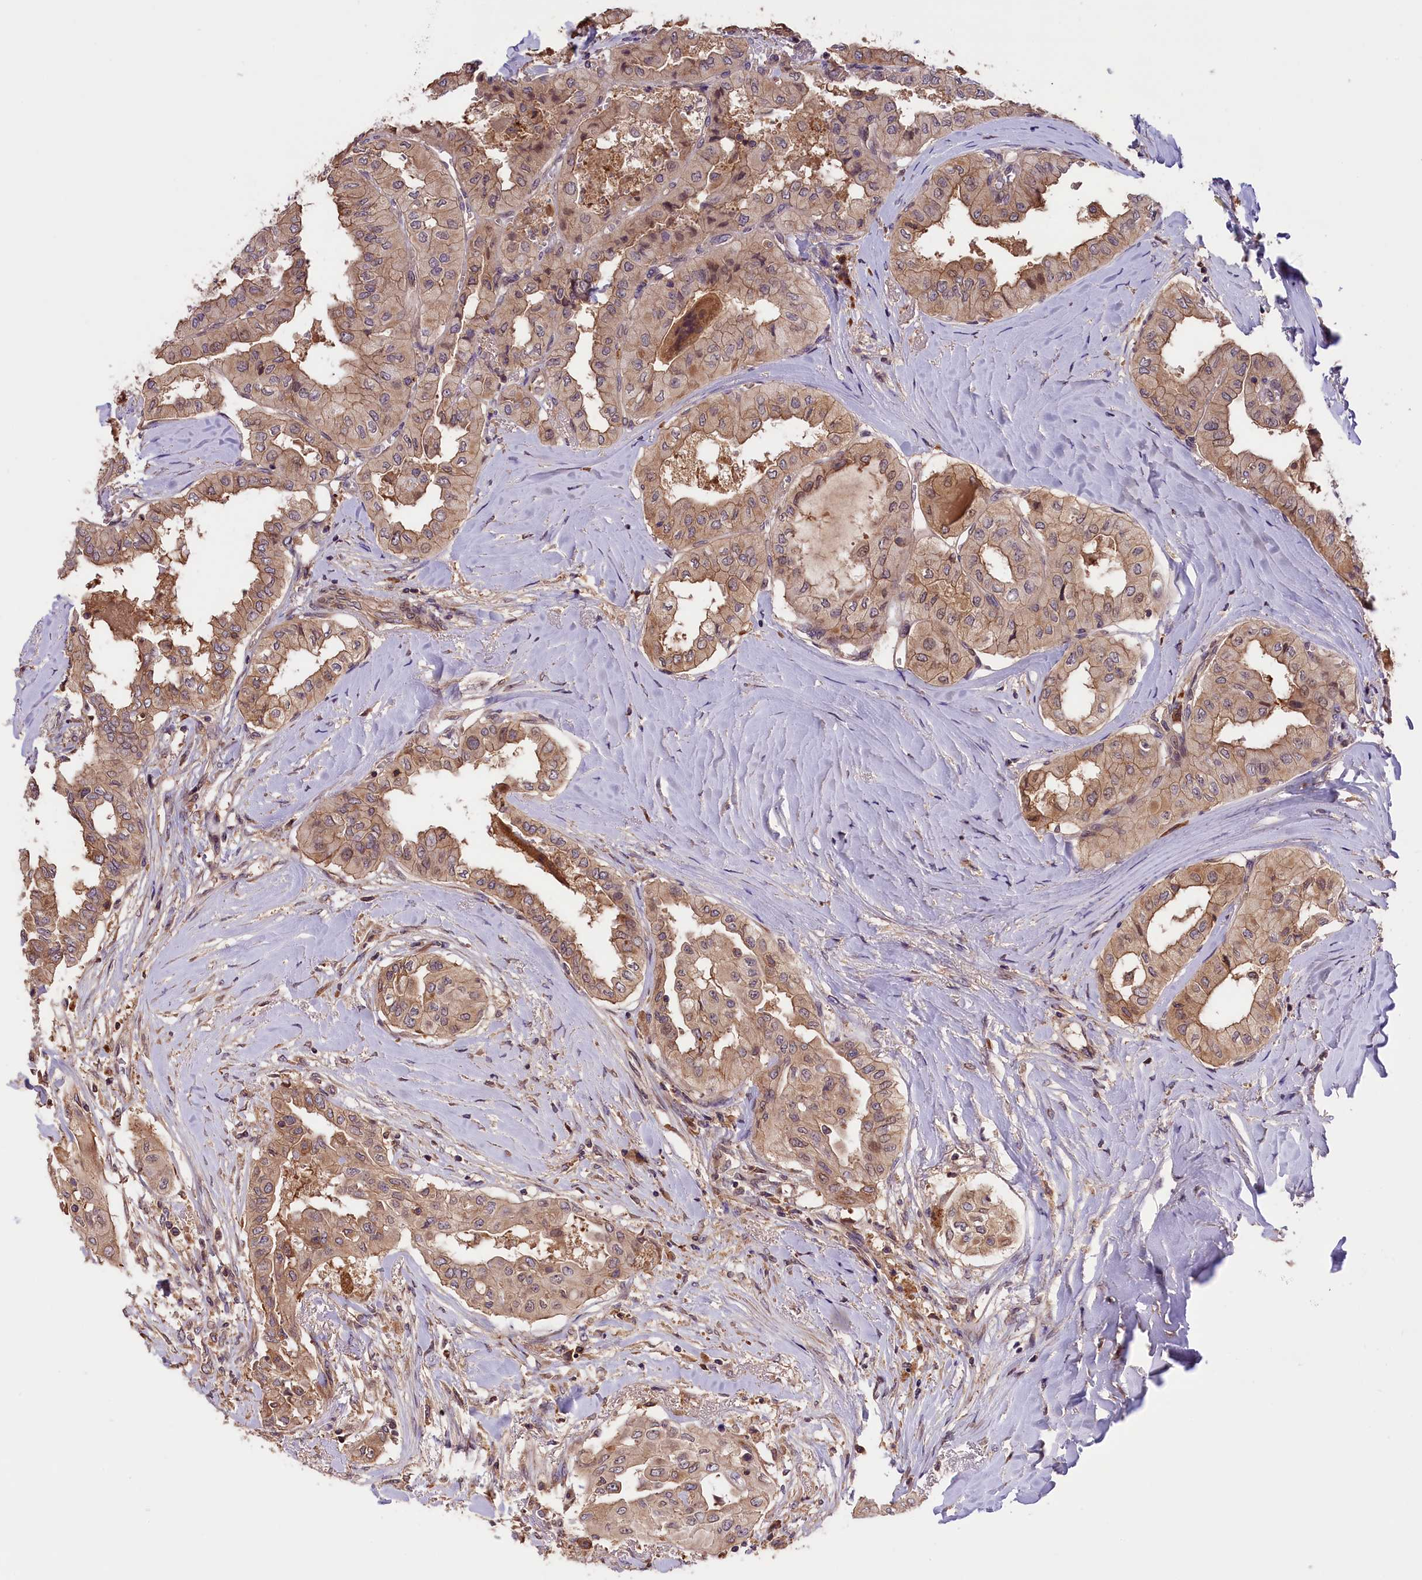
{"staining": {"intensity": "weak", "quantity": ">75%", "location": "cytoplasmic/membranous"}, "tissue": "thyroid cancer", "cell_type": "Tumor cells", "image_type": "cancer", "snomed": [{"axis": "morphology", "description": "Papillary adenocarcinoma, NOS"}, {"axis": "topography", "description": "Thyroid gland"}], "caption": "Thyroid cancer (papillary adenocarcinoma) stained with a brown dye shows weak cytoplasmic/membranous positive positivity in about >75% of tumor cells.", "gene": "SETD6", "patient": {"sex": "female", "age": 59}}